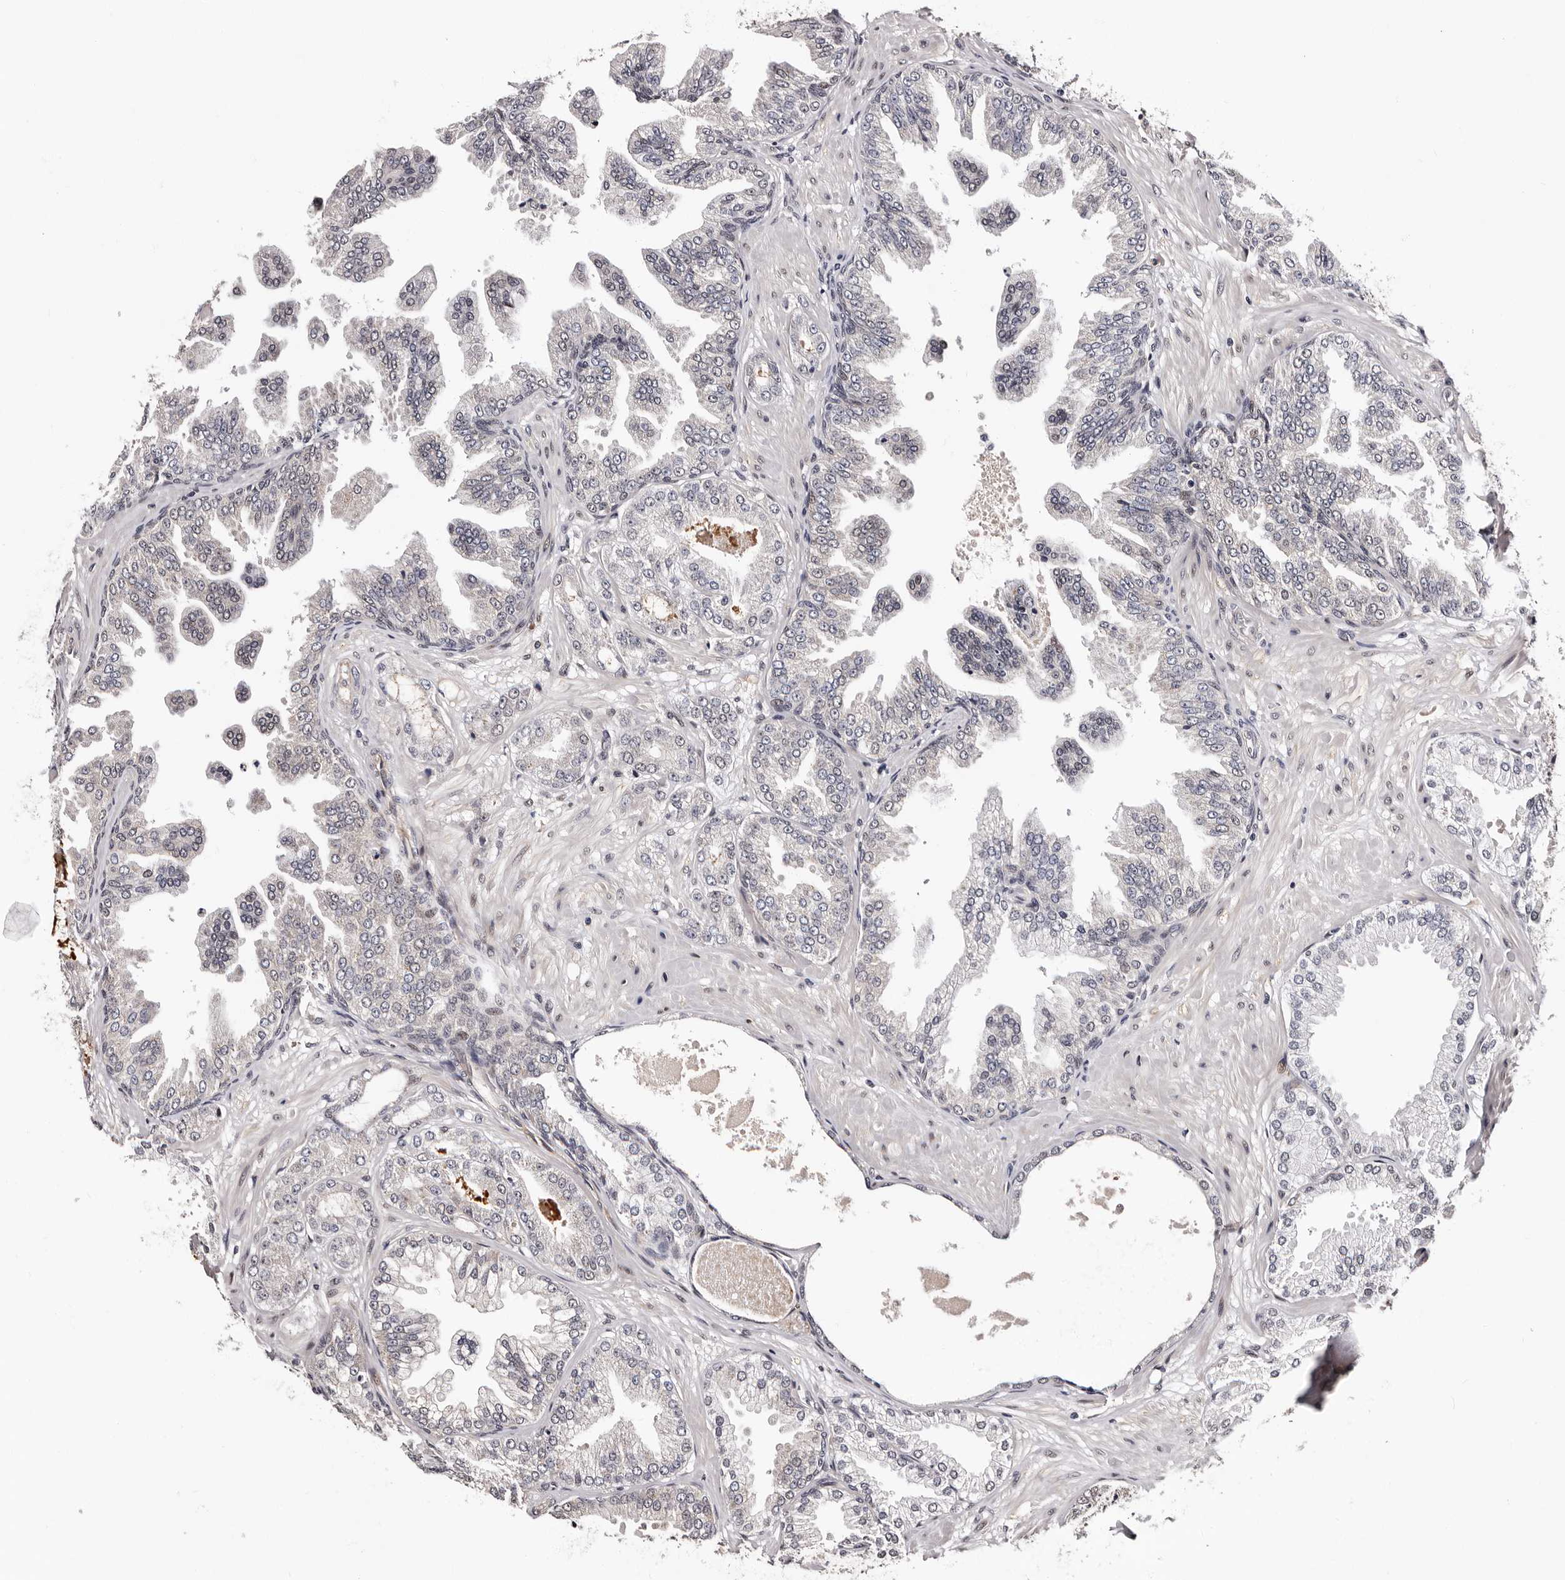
{"staining": {"intensity": "negative", "quantity": "none", "location": "none"}, "tissue": "prostate cancer", "cell_type": "Tumor cells", "image_type": "cancer", "snomed": [{"axis": "morphology", "description": "Adenocarcinoma, Low grade"}, {"axis": "topography", "description": "Prostate"}], "caption": "An immunohistochemistry micrograph of prostate cancer (adenocarcinoma (low-grade)) is shown. There is no staining in tumor cells of prostate cancer (adenocarcinoma (low-grade)).", "gene": "GLRX3", "patient": {"sex": "male", "age": 63}}